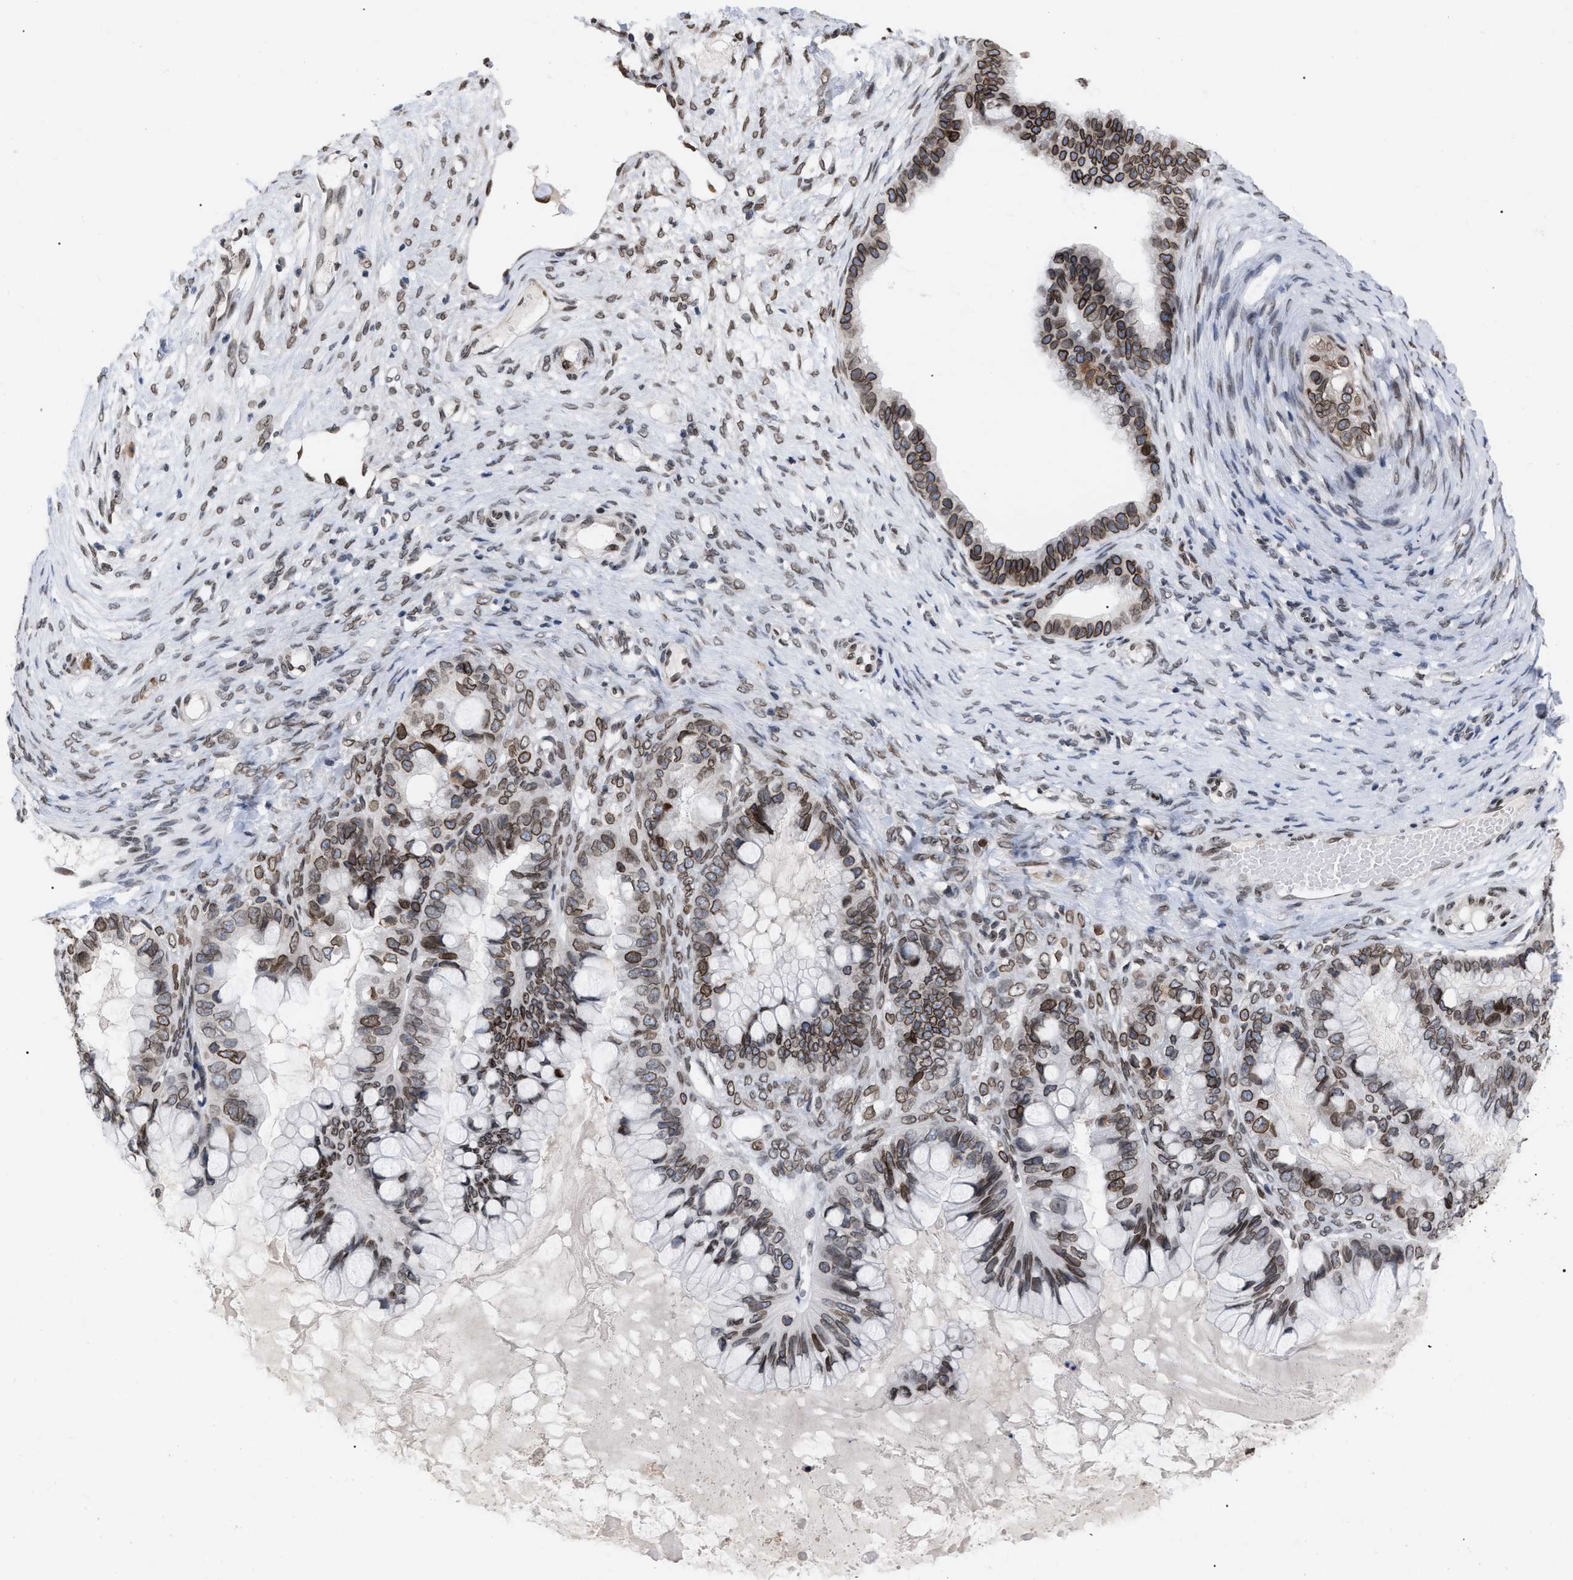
{"staining": {"intensity": "moderate", "quantity": ">75%", "location": "cytoplasmic/membranous,nuclear"}, "tissue": "ovarian cancer", "cell_type": "Tumor cells", "image_type": "cancer", "snomed": [{"axis": "morphology", "description": "Cystadenocarcinoma, mucinous, NOS"}, {"axis": "topography", "description": "Ovary"}], "caption": "The immunohistochemical stain labels moderate cytoplasmic/membranous and nuclear expression in tumor cells of ovarian mucinous cystadenocarcinoma tissue. (Brightfield microscopy of DAB IHC at high magnification).", "gene": "TPR", "patient": {"sex": "female", "age": 80}}